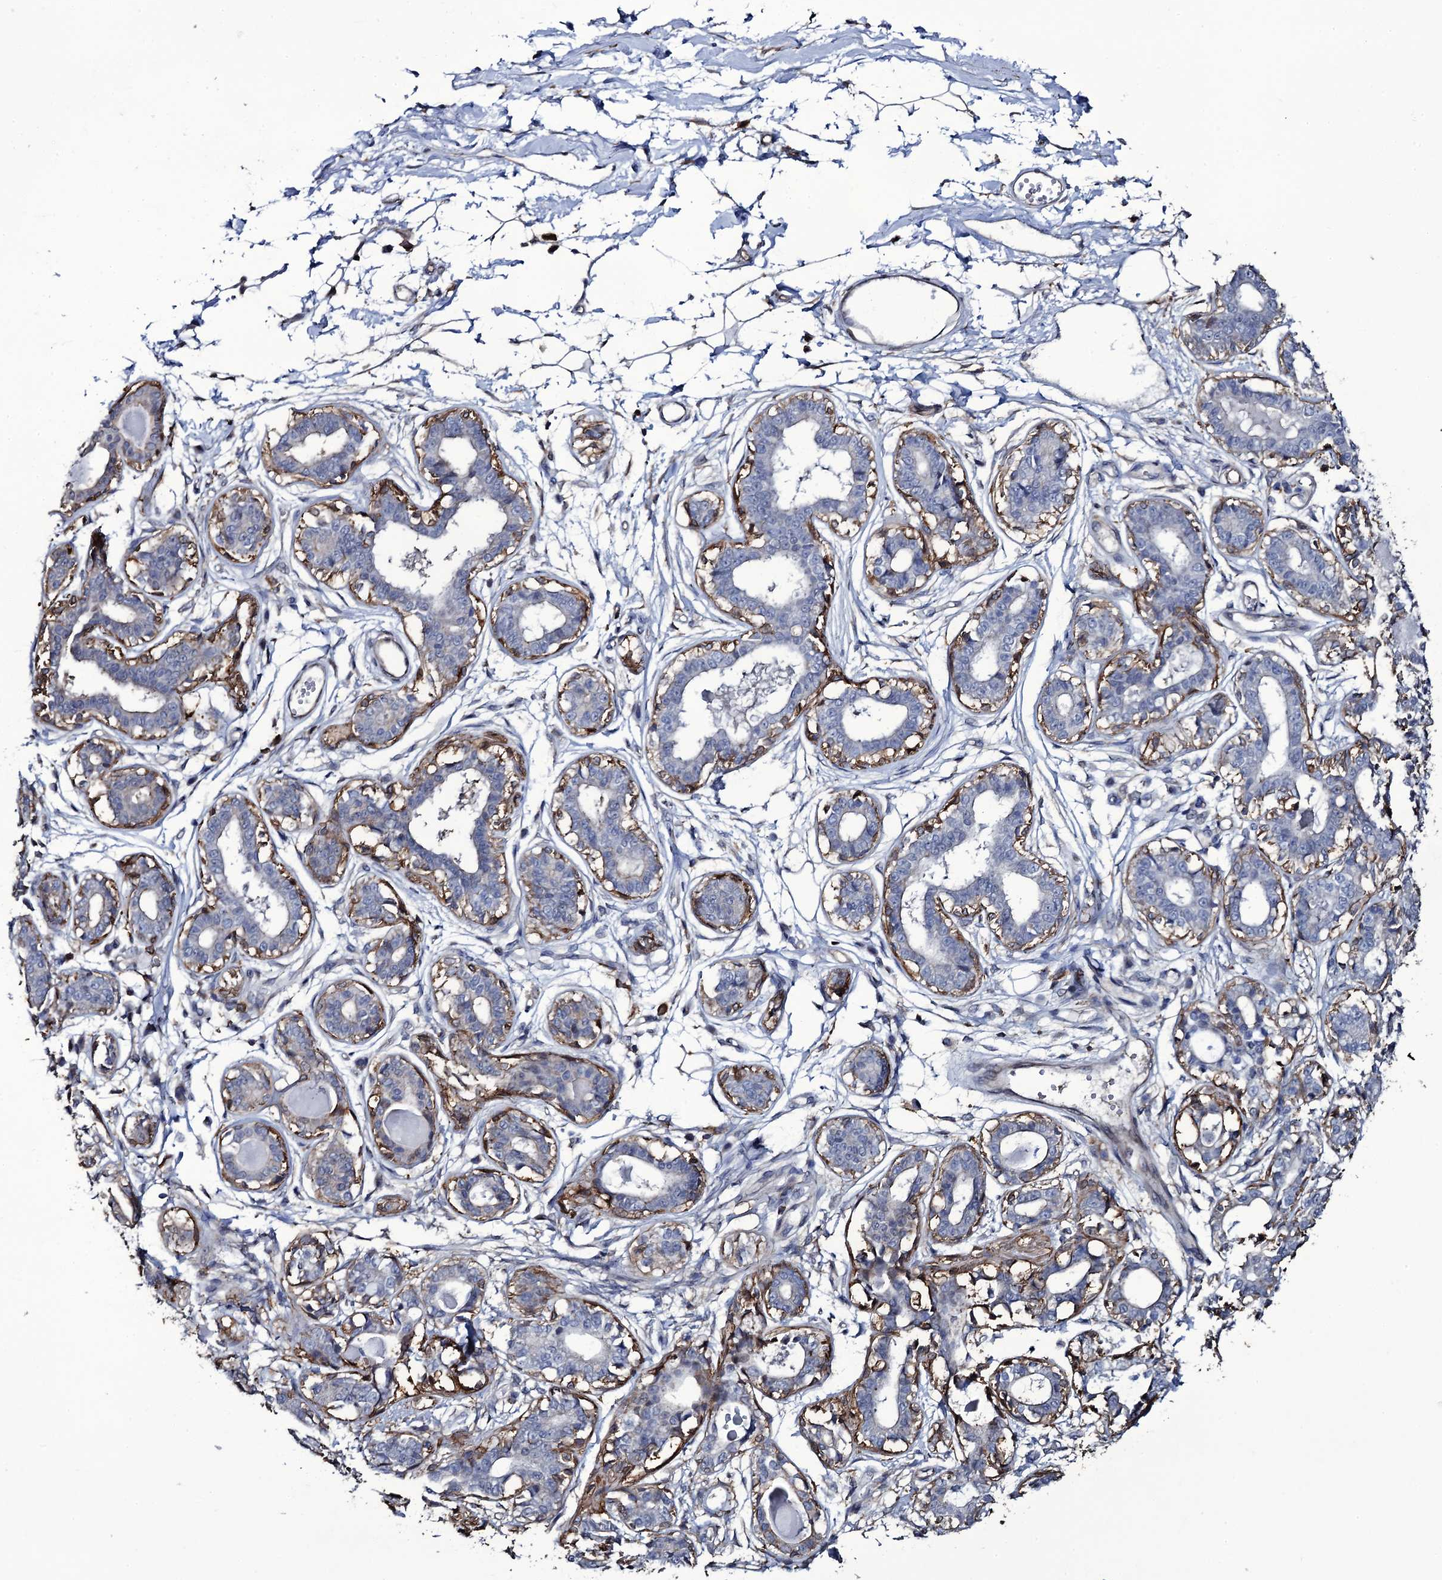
{"staining": {"intensity": "weak", "quantity": ">75%", "location": "cytoplasmic/membranous"}, "tissue": "breast", "cell_type": "Adipocytes", "image_type": "normal", "snomed": [{"axis": "morphology", "description": "Normal tissue, NOS"}, {"axis": "topography", "description": "Breast"}], "caption": "Adipocytes display low levels of weak cytoplasmic/membranous expression in about >75% of cells in benign human breast.", "gene": "TTC23", "patient": {"sex": "female", "age": 45}}